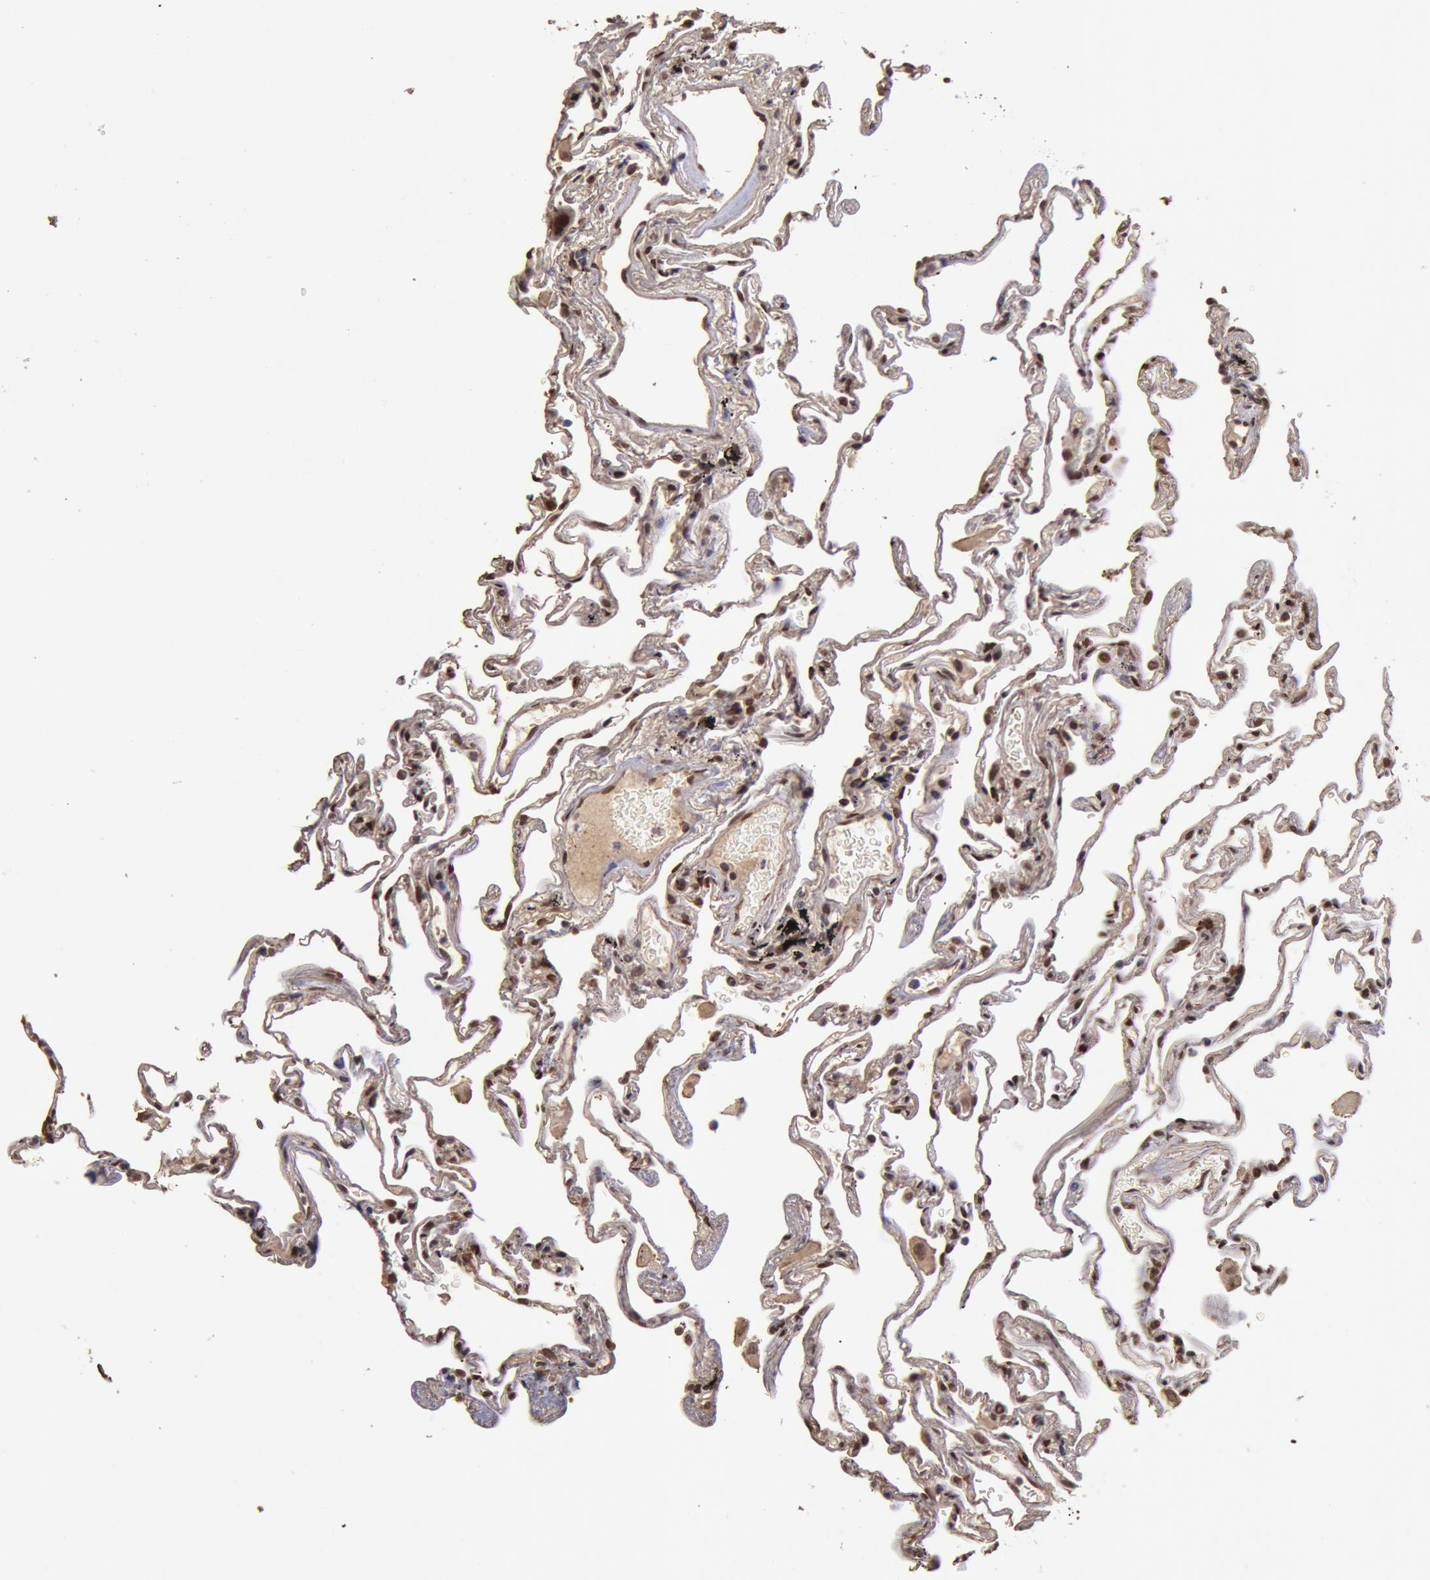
{"staining": {"intensity": "moderate", "quantity": "25%-75%", "location": "nuclear"}, "tissue": "lung", "cell_type": "Alveolar cells", "image_type": "normal", "snomed": [{"axis": "morphology", "description": "Normal tissue, NOS"}, {"axis": "morphology", "description": "Inflammation, NOS"}, {"axis": "topography", "description": "Lung"}], "caption": "Immunohistochemical staining of normal lung reveals moderate nuclear protein positivity in about 25%-75% of alveolar cells. The staining was performed using DAB, with brown indicating positive protein expression. Nuclei are stained blue with hematoxylin.", "gene": "CDKN2B", "patient": {"sex": "male", "age": 69}}